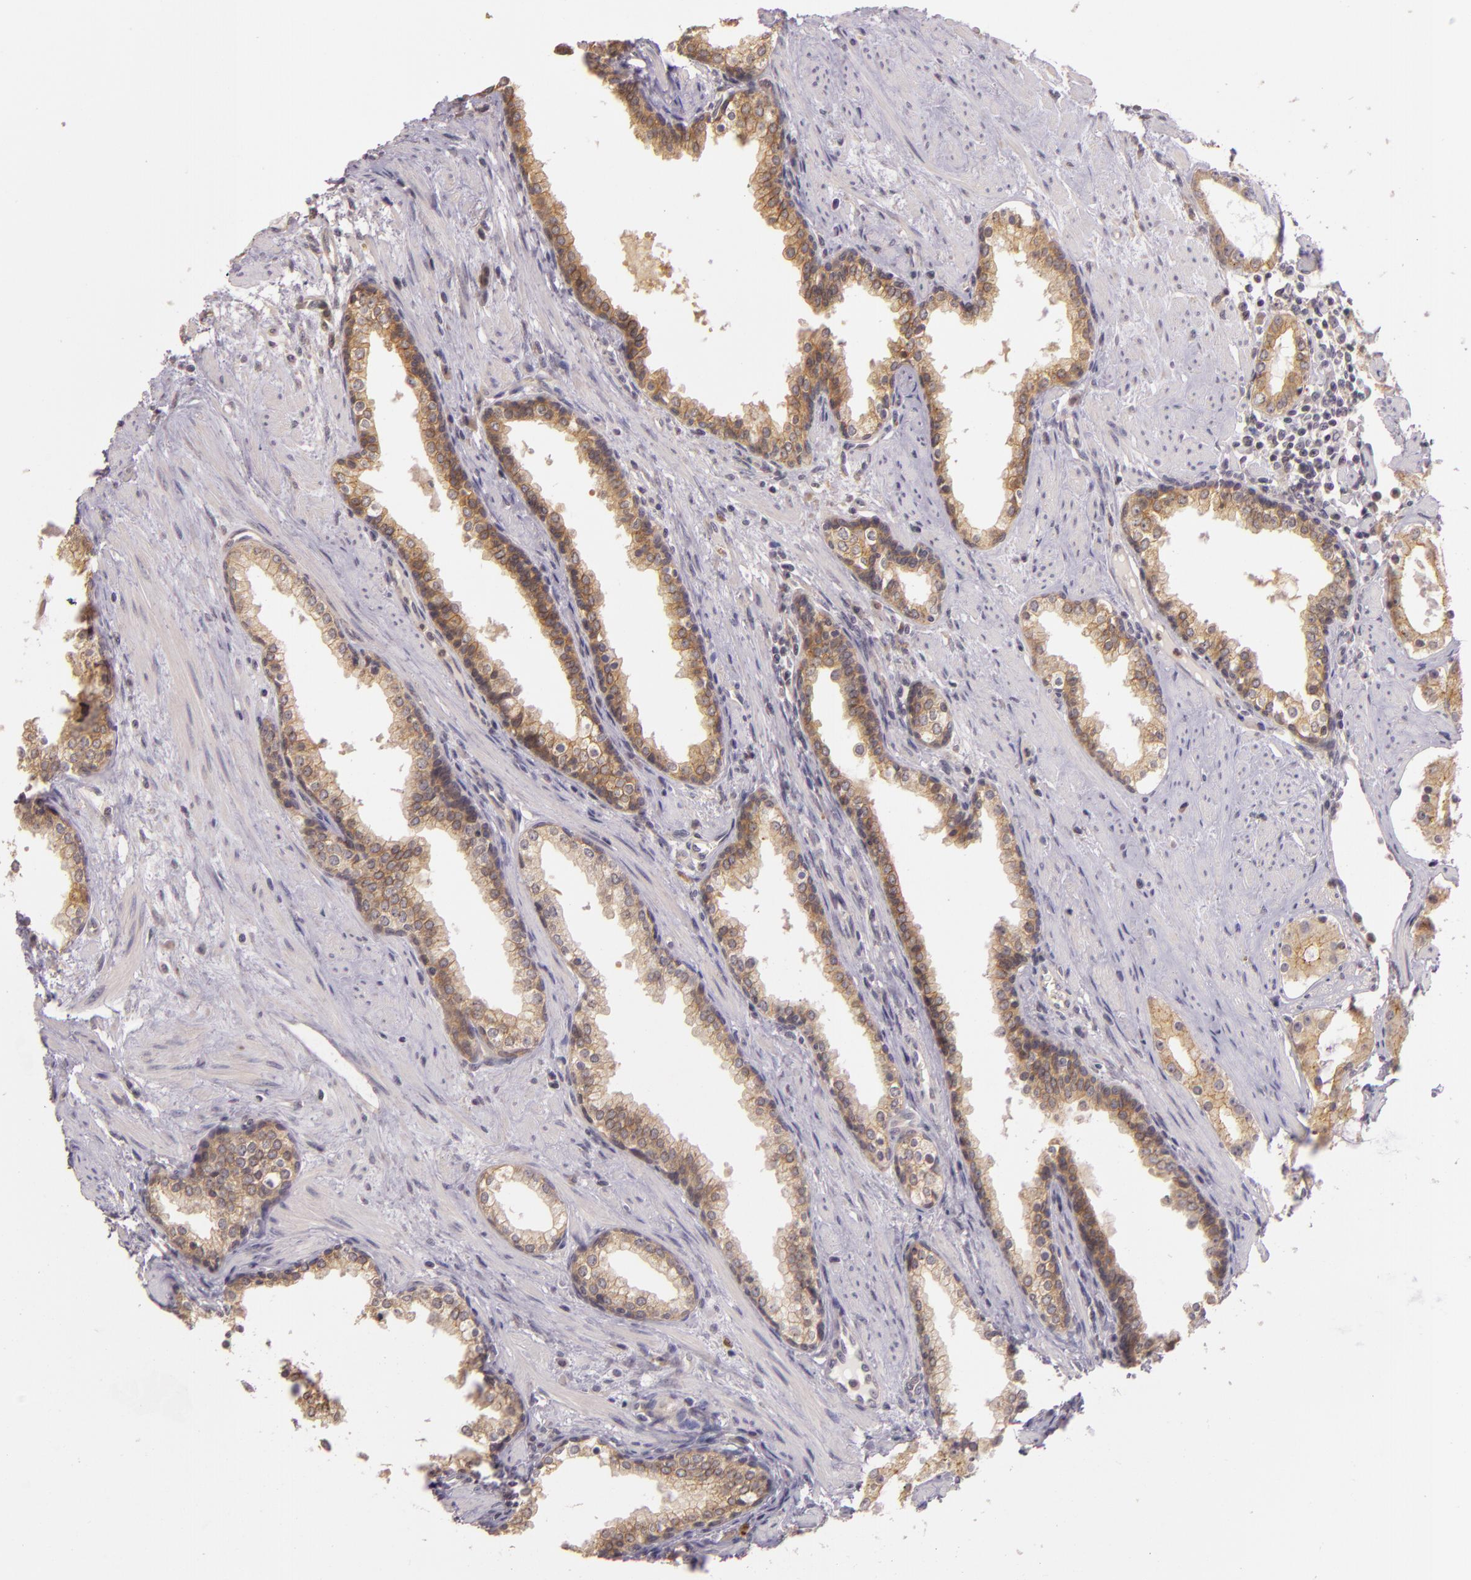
{"staining": {"intensity": "moderate", "quantity": ">75%", "location": "cytoplasmic/membranous"}, "tissue": "prostate cancer", "cell_type": "Tumor cells", "image_type": "cancer", "snomed": [{"axis": "morphology", "description": "Adenocarcinoma, Medium grade"}, {"axis": "topography", "description": "Prostate"}], "caption": "This is a micrograph of IHC staining of prostate cancer (medium-grade adenocarcinoma), which shows moderate positivity in the cytoplasmic/membranous of tumor cells.", "gene": "ARMH4", "patient": {"sex": "male", "age": 73}}